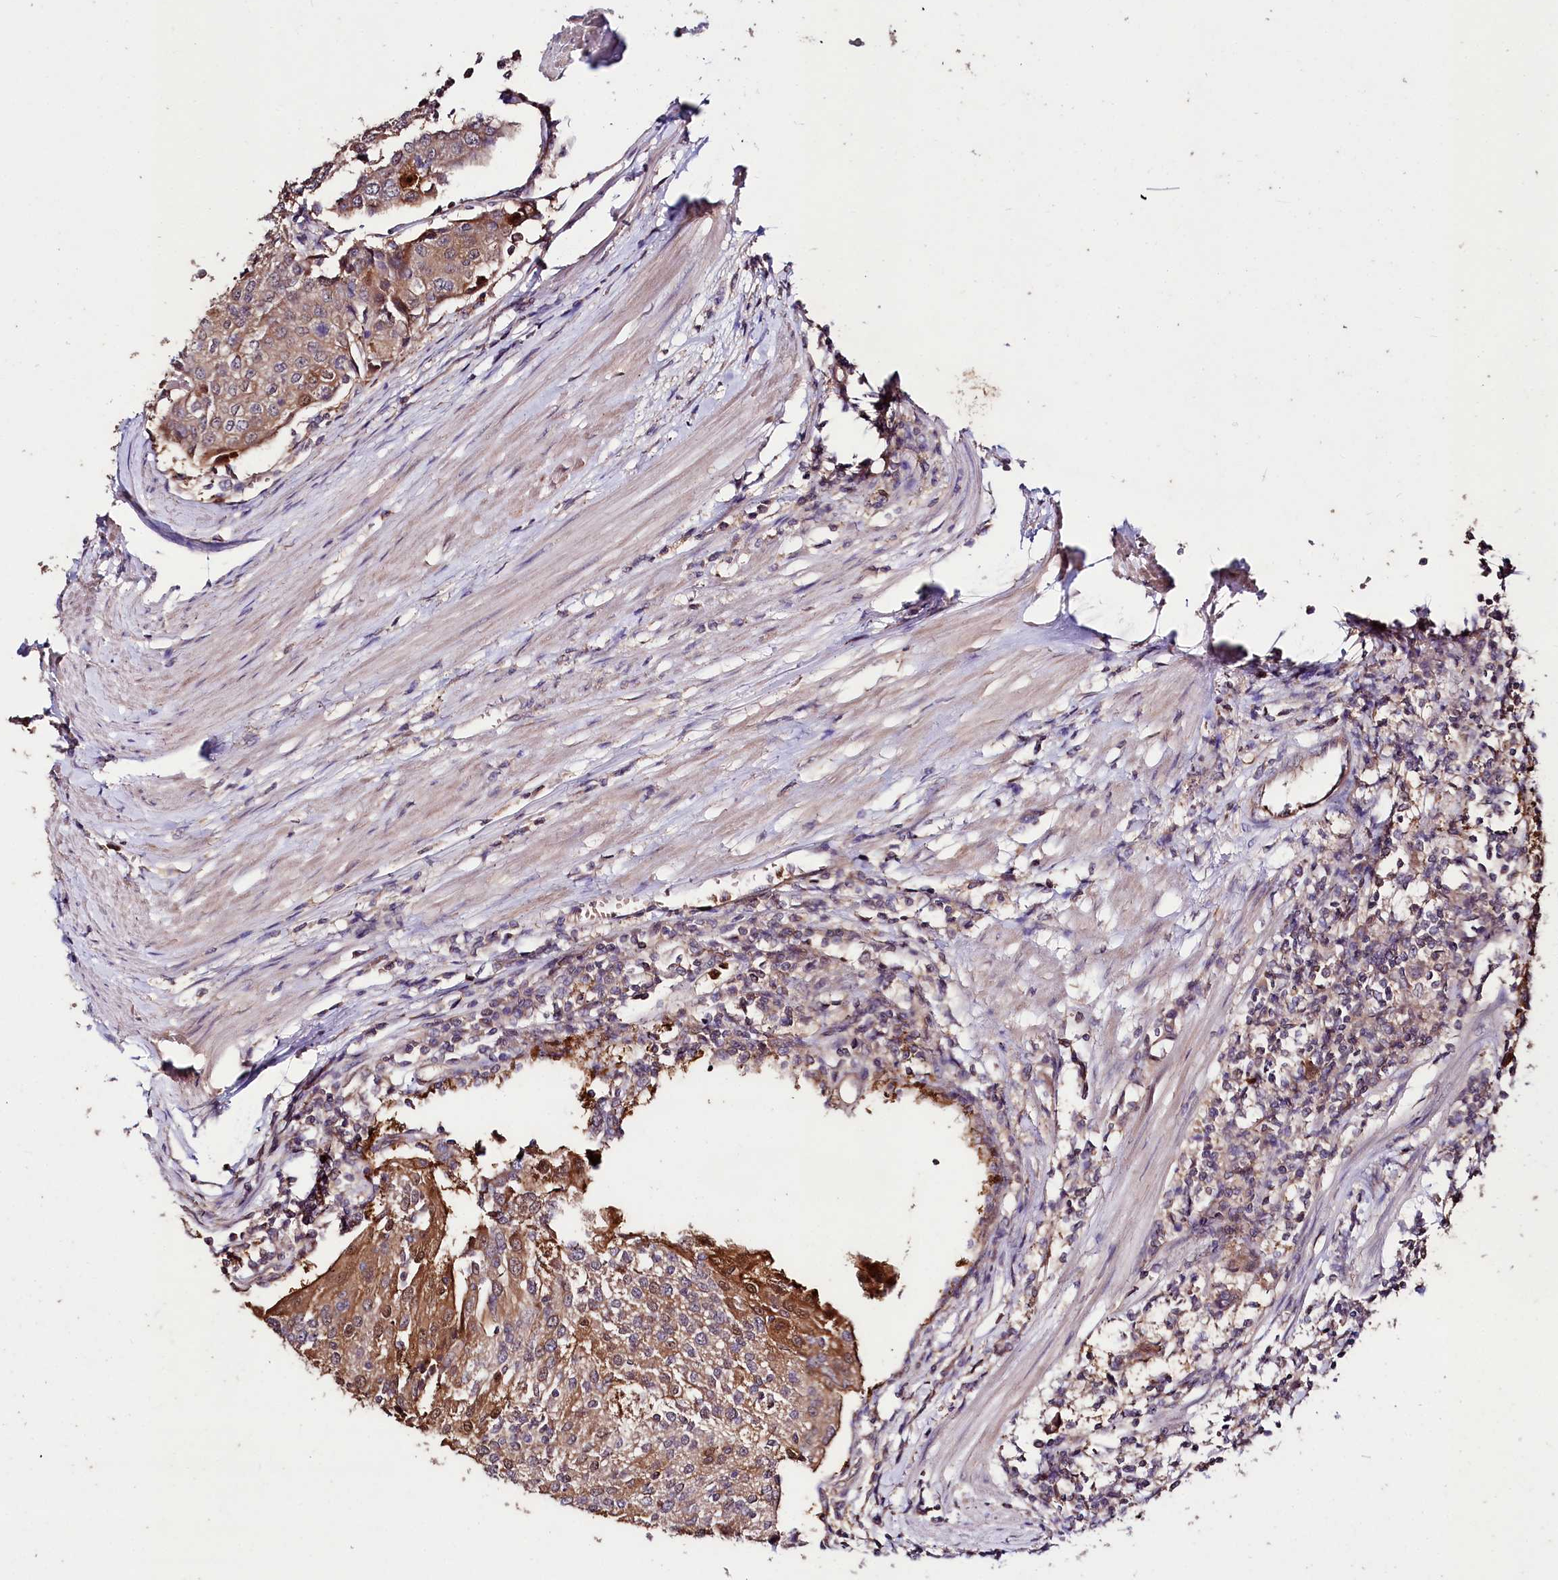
{"staining": {"intensity": "moderate", "quantity": "<25%", "location": "cytoplasmic/membranous"}, "tissue": "urothelial cancer", "cell_type": "Tumor cells", "image_type": "cancer", "snomed": [{"axis": "morphology", "description": "Urothelial carcinoma, High grade"}, {"axis": "topography", "description": "Urinary bladder"}], "caption": "Protein expression analysis of high-grade urothelial carcinoma exhibits moderate cytoplasmic/membranous staining in about <25% of tumor cells.", "gene": "KLRB1", "patient": {"sex": "female", "age": 85}}